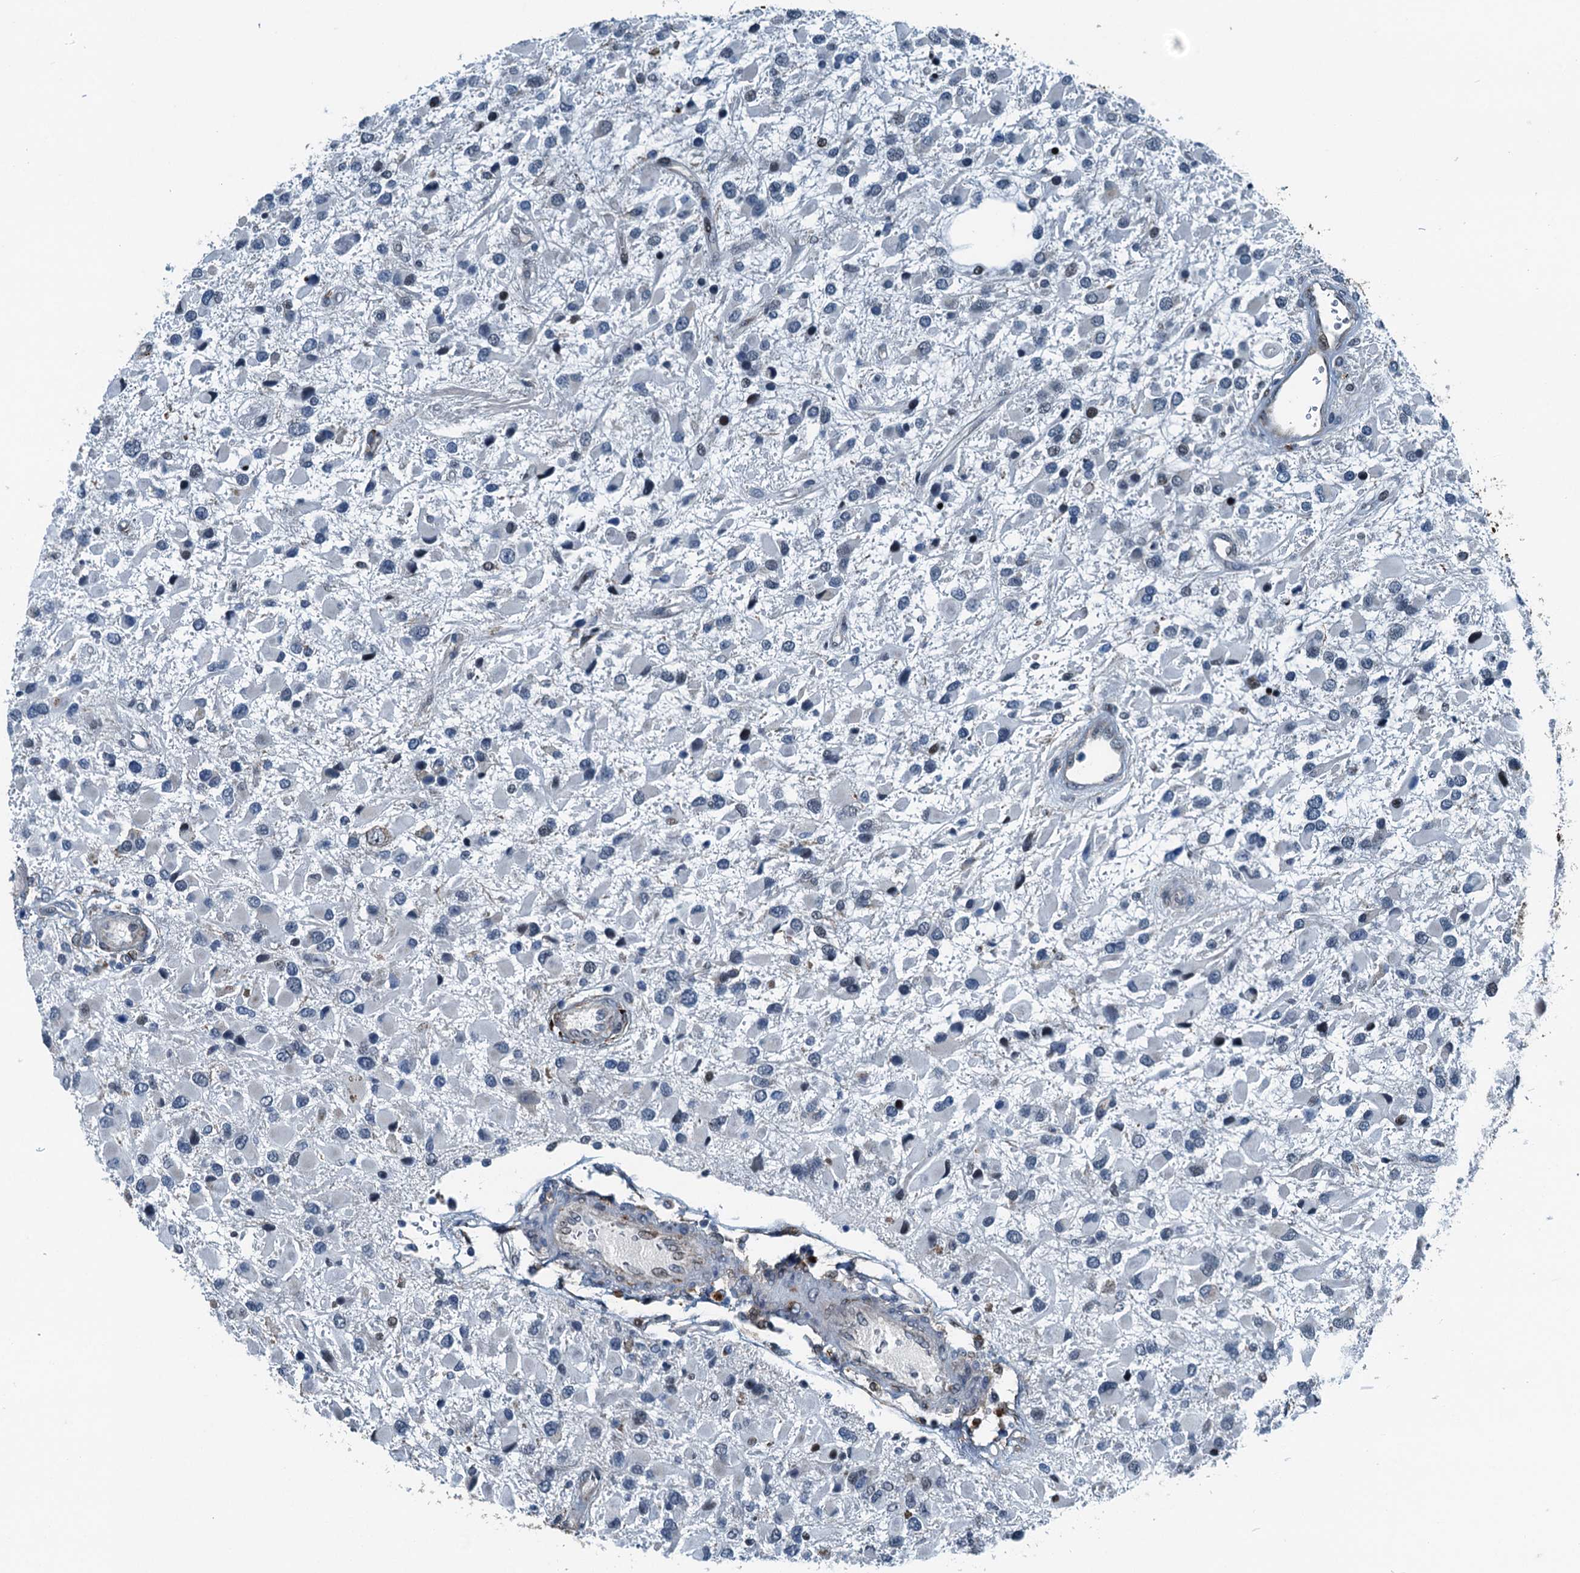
{"staining": {"intensity": "negative", "quantity": "none", "location": "none"}, "tissue": "glioma", "cell_type": "Tumor cells", "image_type": "cancer", "snomed": [{"axis": "morphology", "description": "Glioma, malignant, High grade"}, {"axis": "topography", "description": "Brain"}], "caption": "DAB (3,3'-diaminobenzidine) immunohistochemical staining of human high-grade glioma (malignant) exhibits no significant positivity in tumor cells. Brightfield microscopy of IHC stained with DAB (brown) and hematoxylin (blue), captured at high magnification.", "gene": "TAMALIN", "patient": {"sex": "male", "age": 53}}